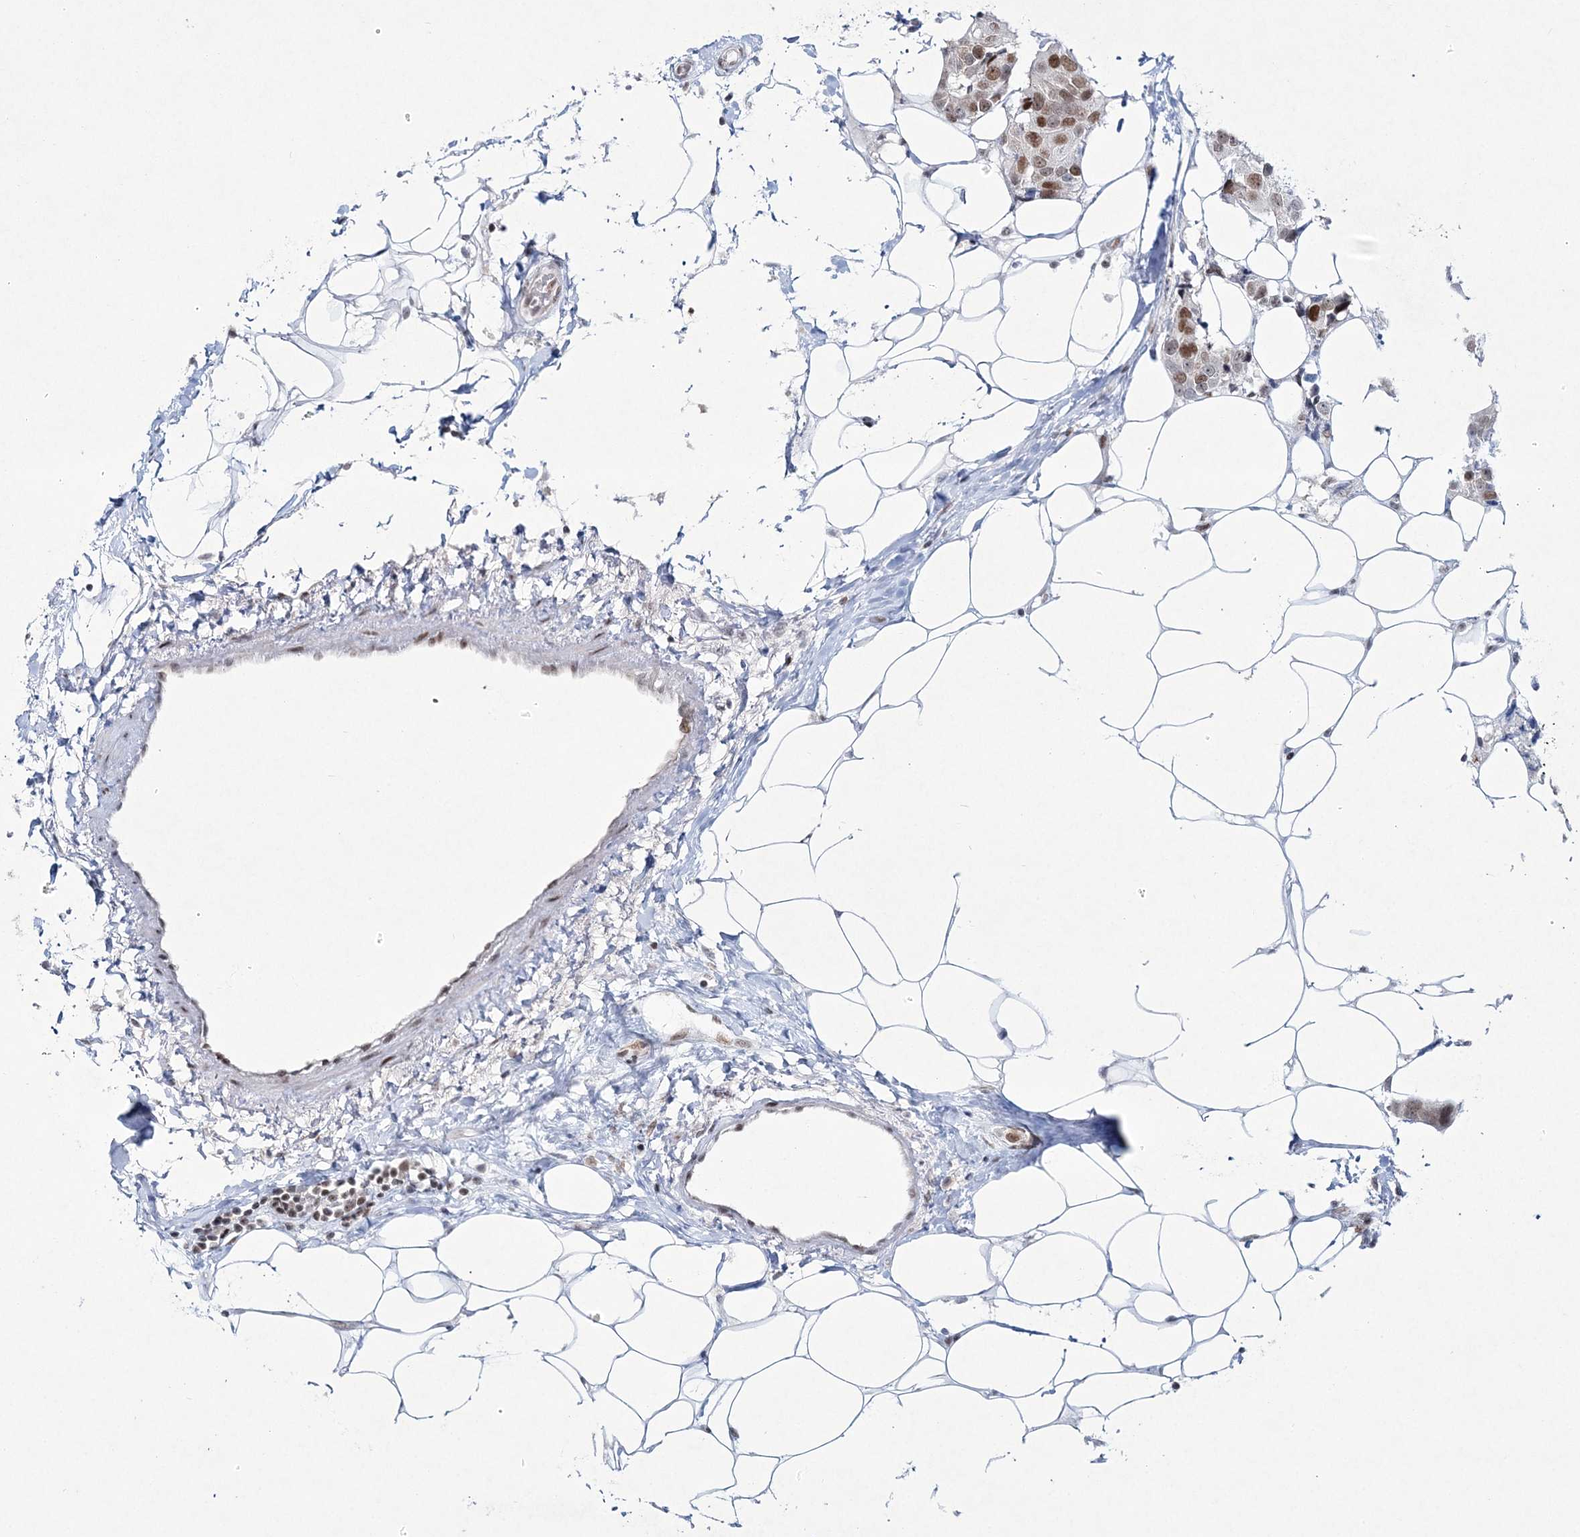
{"staining": {"intensity": "moderate", "quantity": ">75%", "location": "nuclear"}, "tissue": "breast cancer", "cell_type": "Tumor cells", "image_type": "cancer", "snomed": [{"axis": "morphology", "description": "Normal tissue, NOS"}, {"axis": "morphology", "description": "Duct carcinoma"}, {"axis": "topography", "description": "Breast"}], "caption": "Breast cancer (invasive ductal carcinoma) stained with immunohistochemistry displays moderate nuclear staining in approximately >75% of tumor cells. (Brightfield microscopy of DAB IHC at high magnification).", "gene": "LRRFIP2", "patient": {"sex": "female", "age": 39}}